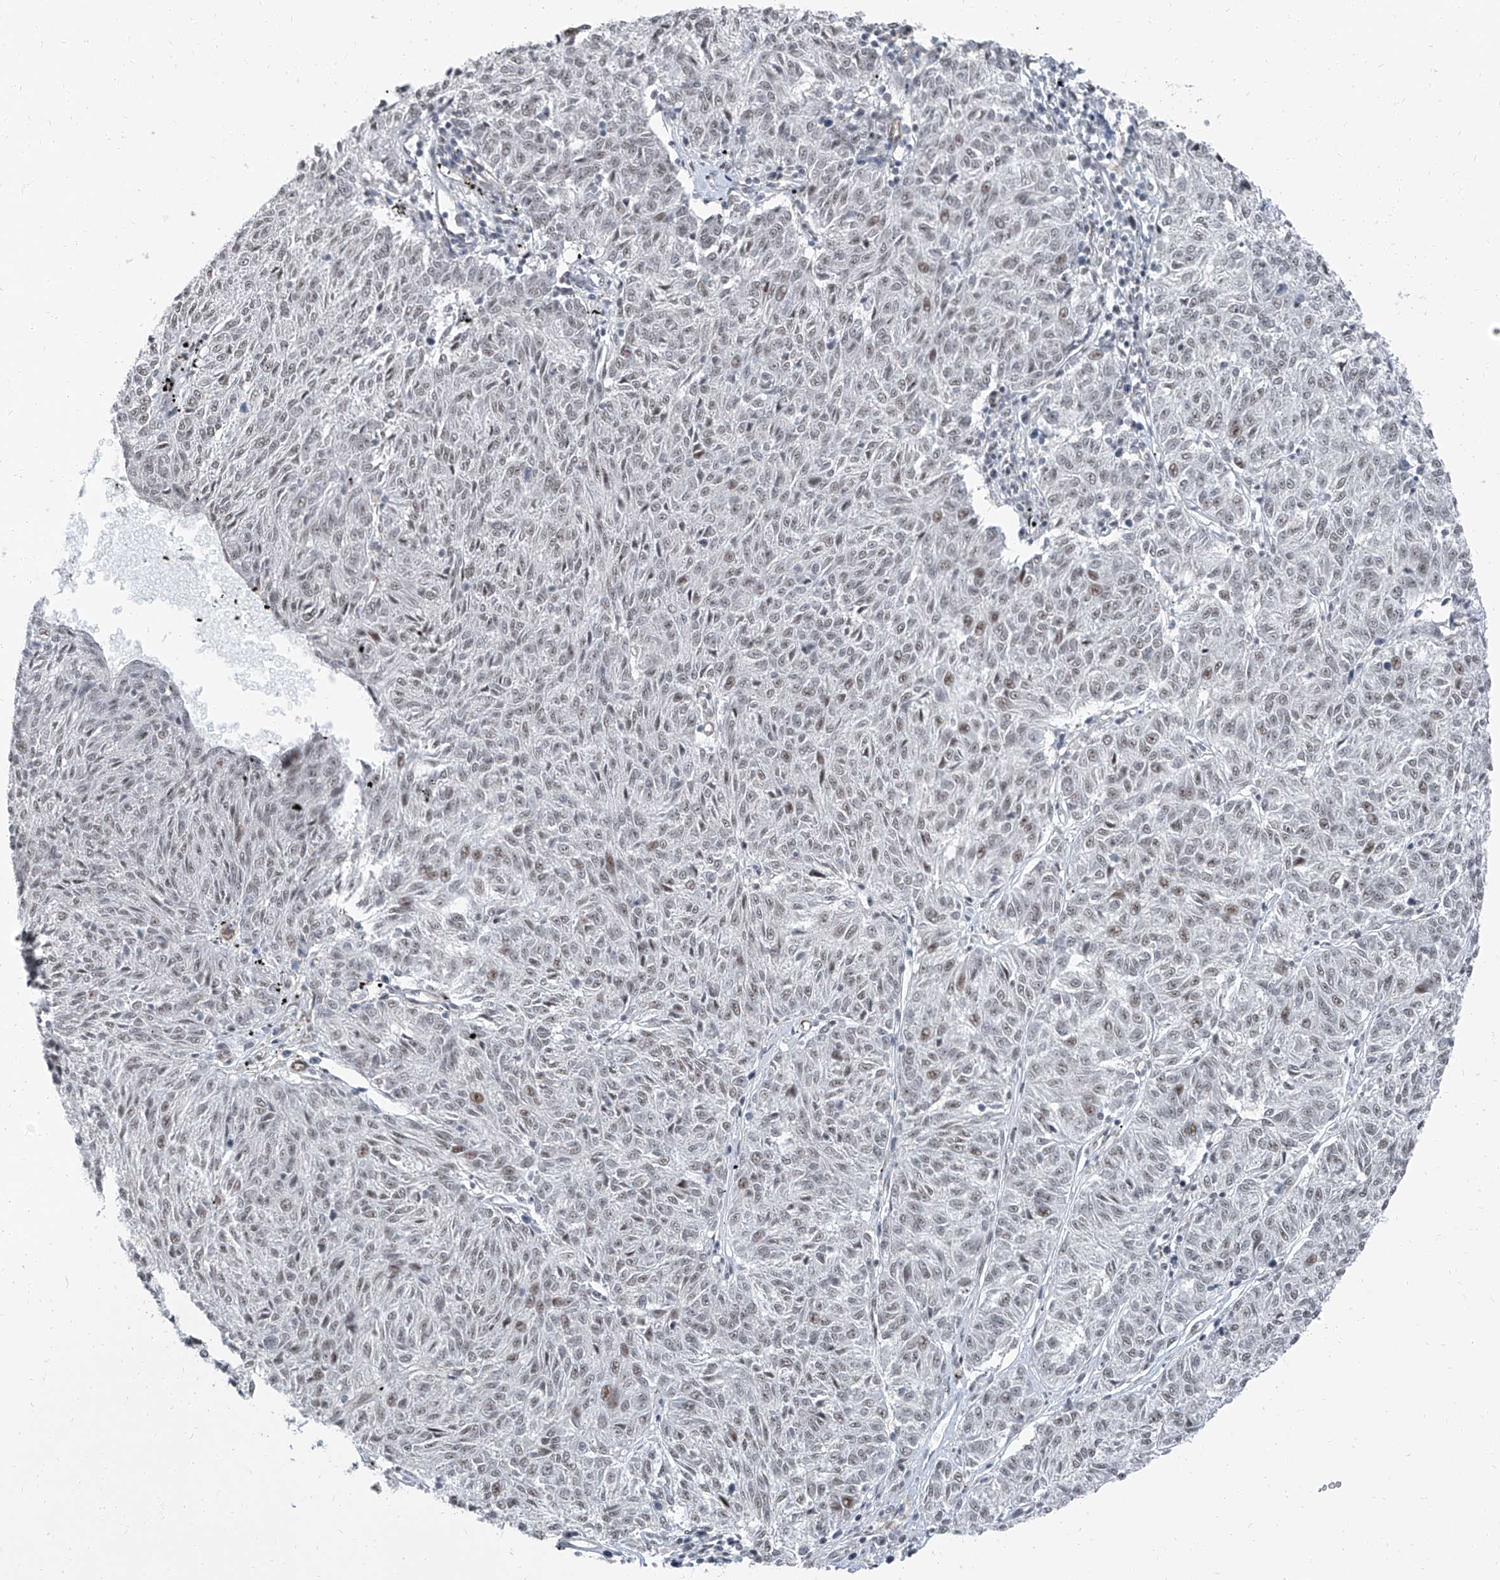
{"staining": {"intensity": "weak", "quantity": "<25%", "location": "nuclear"}, "tissue": "melanoma", "cell_type": "Tumor cells", "image_type": "cancer", "snomed": [{"axis": "morphology", "description": "Malignant melanoma, NOS"}, {"axis": "topography", "description": "Skin"}], "caption": "Immunohistochemical staining of human melanoma exhibits no significant positivity in tumor cells. Brightfield microscopy of immunohistochemistry (IHC) stained with DAB (brown) and hematoxylin (blue), captured at high magnification.", "gene": "TXLNB", "patient": {"sex": "female", "age": 72}}